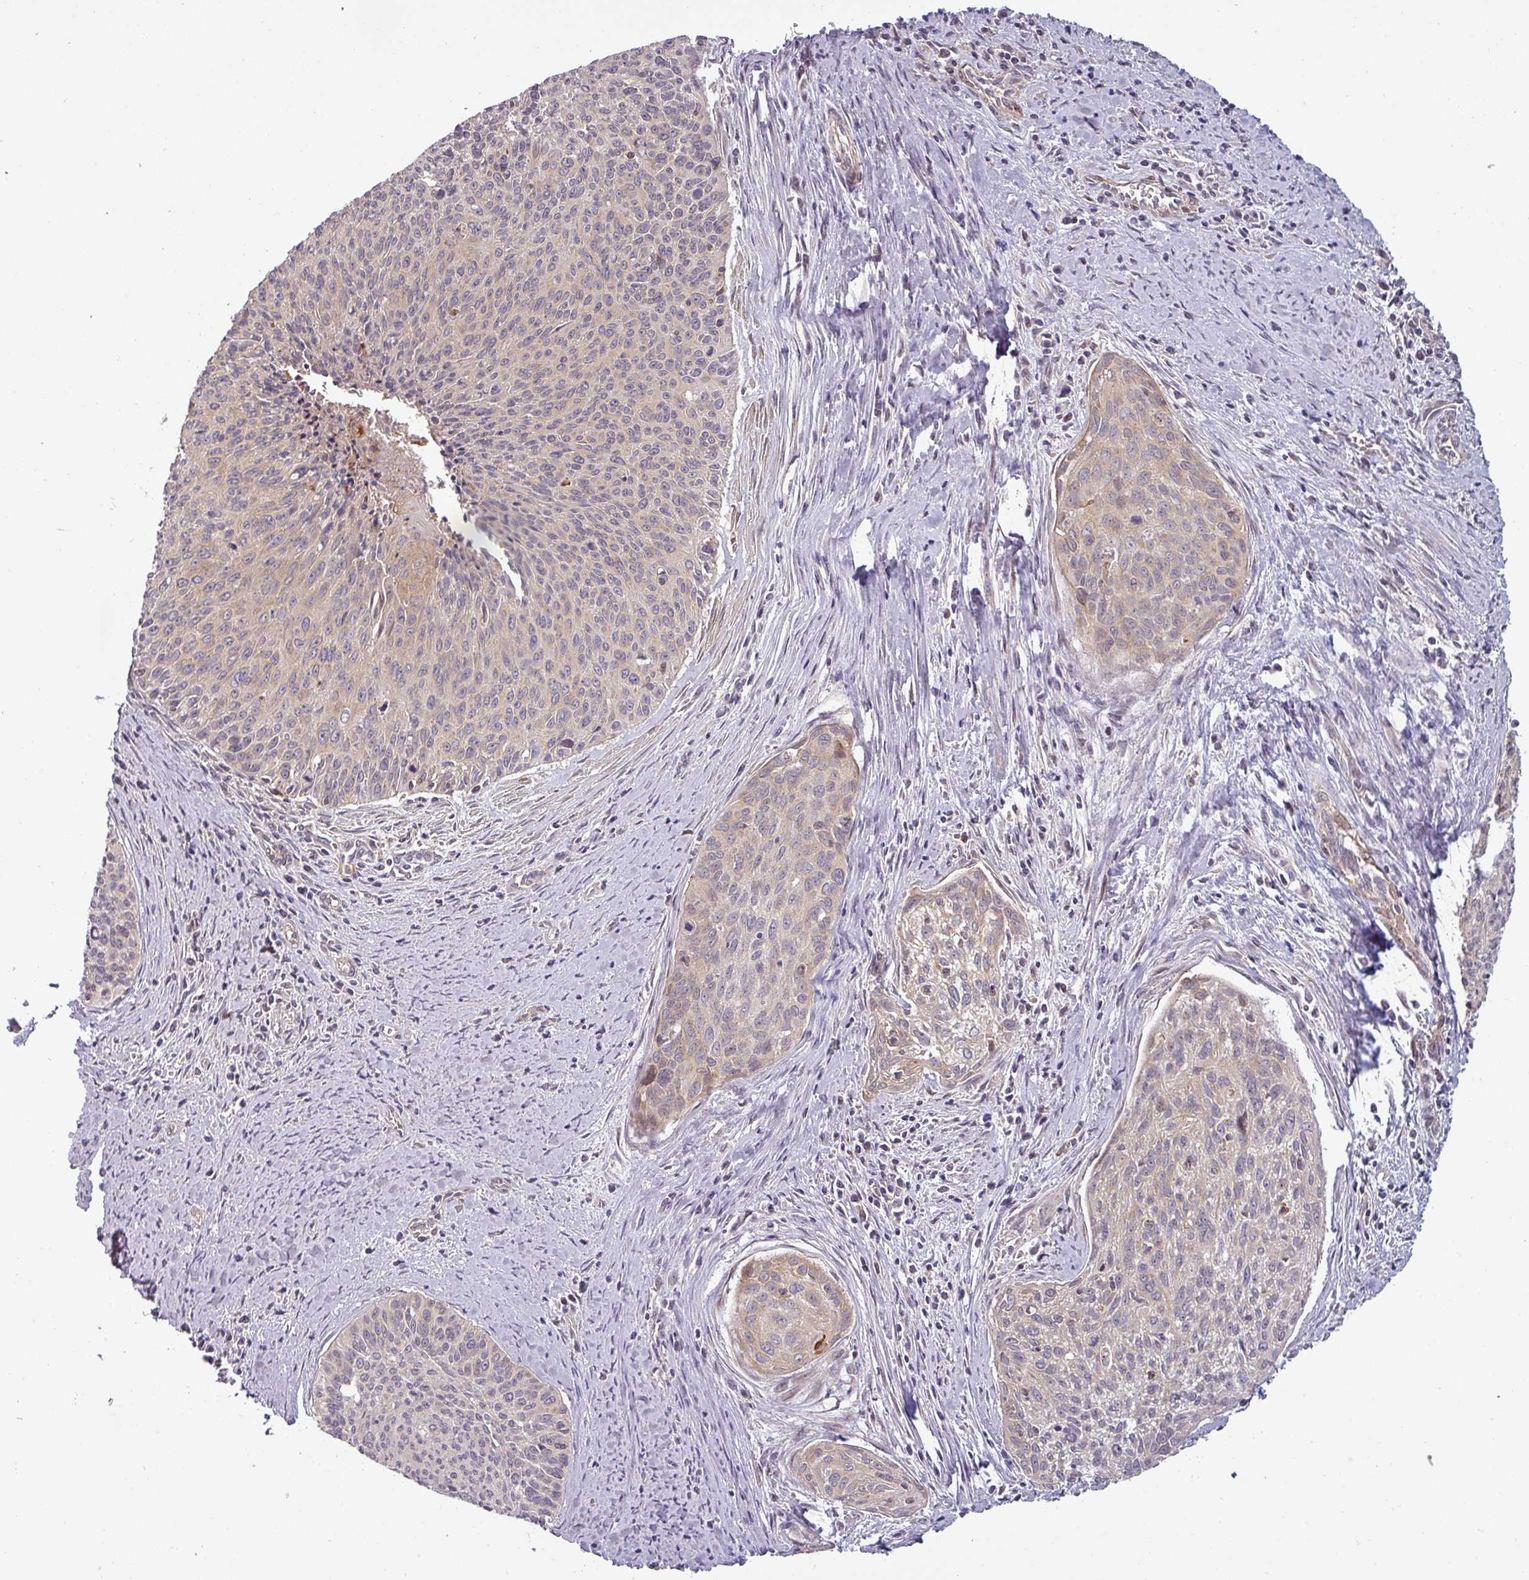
{"staining": {"intensity": "weak", "quantity": "25%-75%", "location": "cytoplasmic/membranous"}, "tissue": "cervical cancer", "cell_type": "Tumor cells", "image_type": "cancer", "snomed": [{"axis": "morphology", "description": "Squamous cell carcinoma, NOS"}, {"axis": "topography", "description": "Cervix"}], "caption": "High-magnification brightfield microscopy of cervical cancer stained with DAB (brown) and counterstained with hematoxylin (blue). tumor cells exhibit weak cytoplasmic/membranous staining is identified in about25%-75% of cells.", "gene": "NIN", "patient": {"sex": "female", "age": 55}}